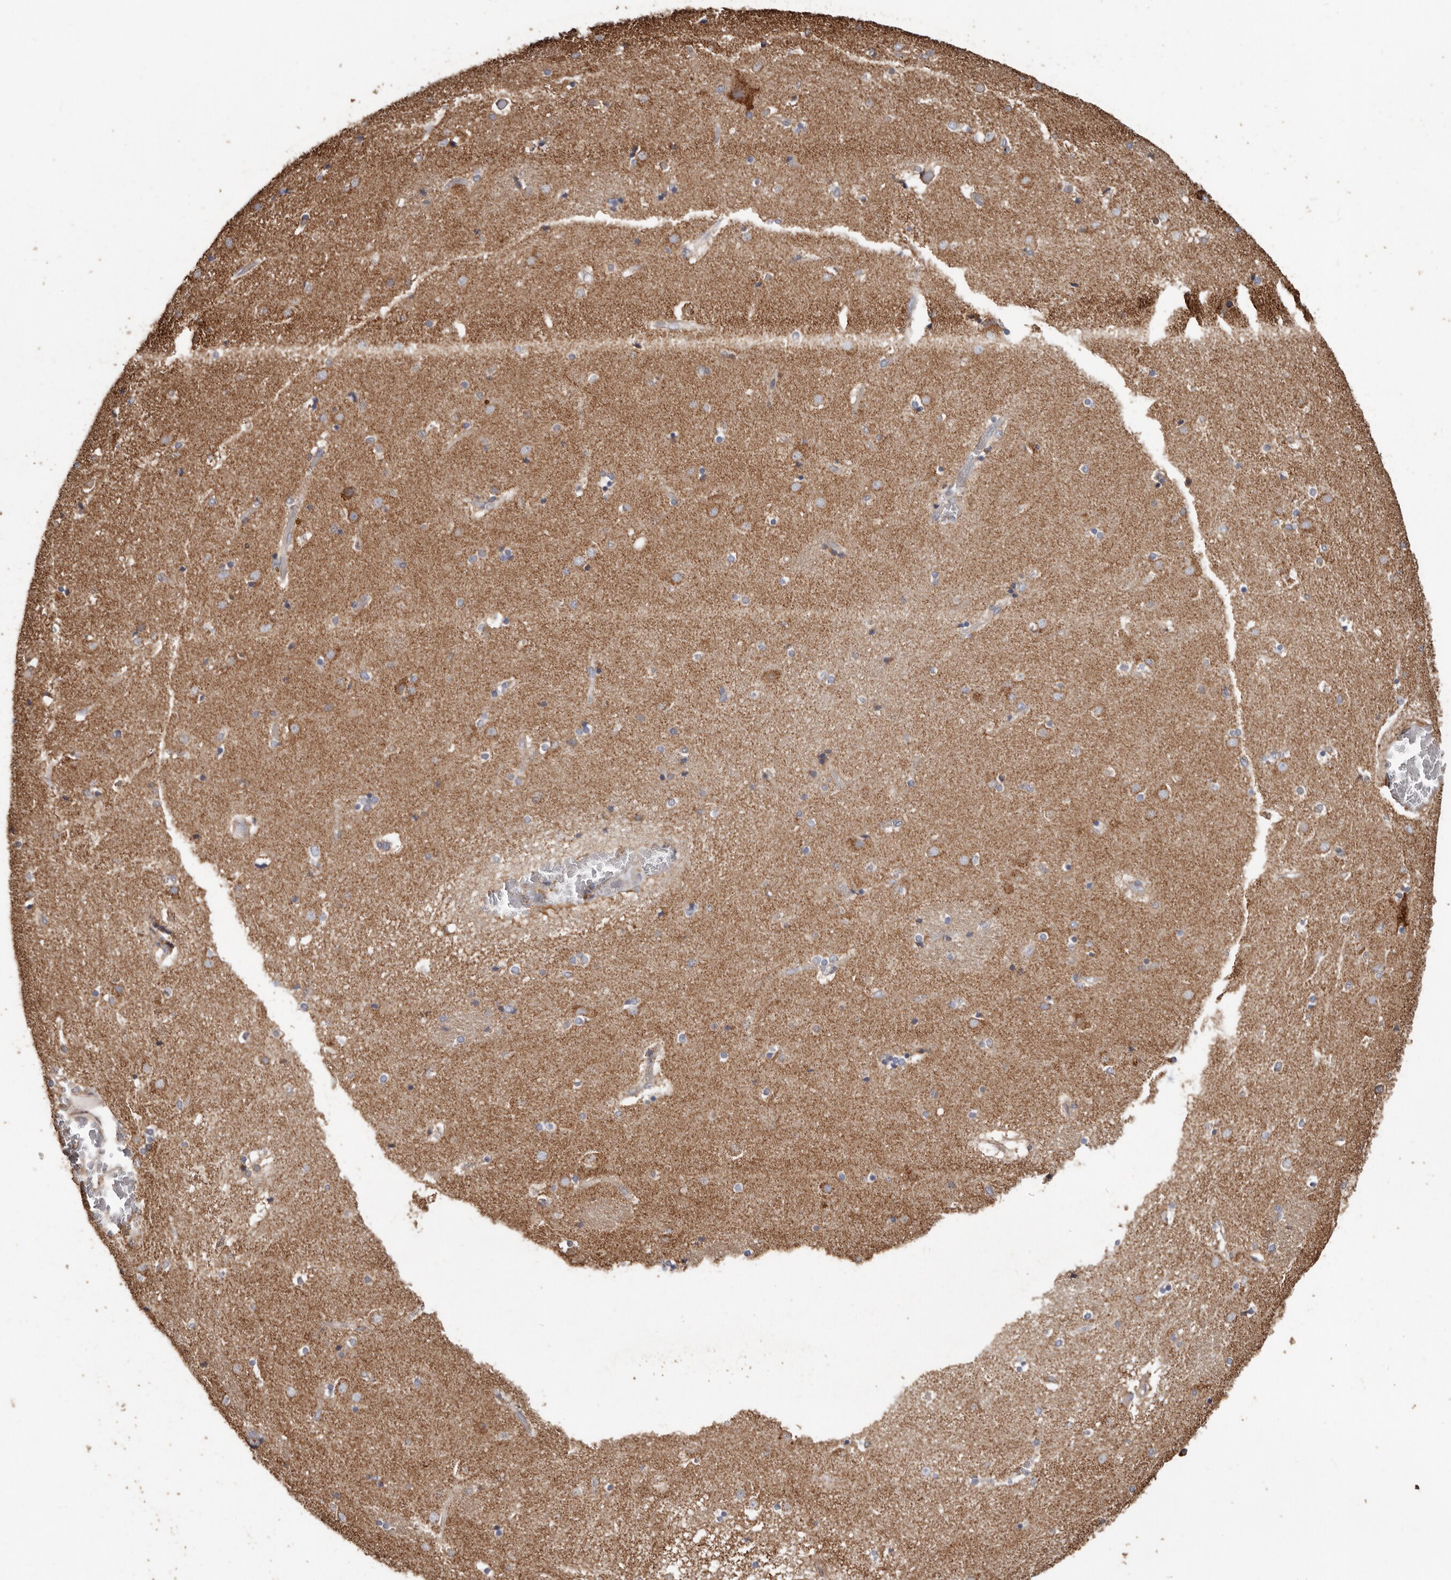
{"staining": {"intensity": "negative", "quantity": "none", "location": "none"}, "tissue": "caudate", "cell_type": "Glial cells", "image_type": "normal", "snomed": [{"axis": "morphology", "description": "Normal tissue, NOS"}, {"axis": "topography", "description": "Lateral ventricle wall"}], "caption": "Immunohistochemistry (IHC) of benign caudate exhibits no staining in glial cells.", "gene": "OSGIN2", "patient": {"sex": "male", "age": 70}}